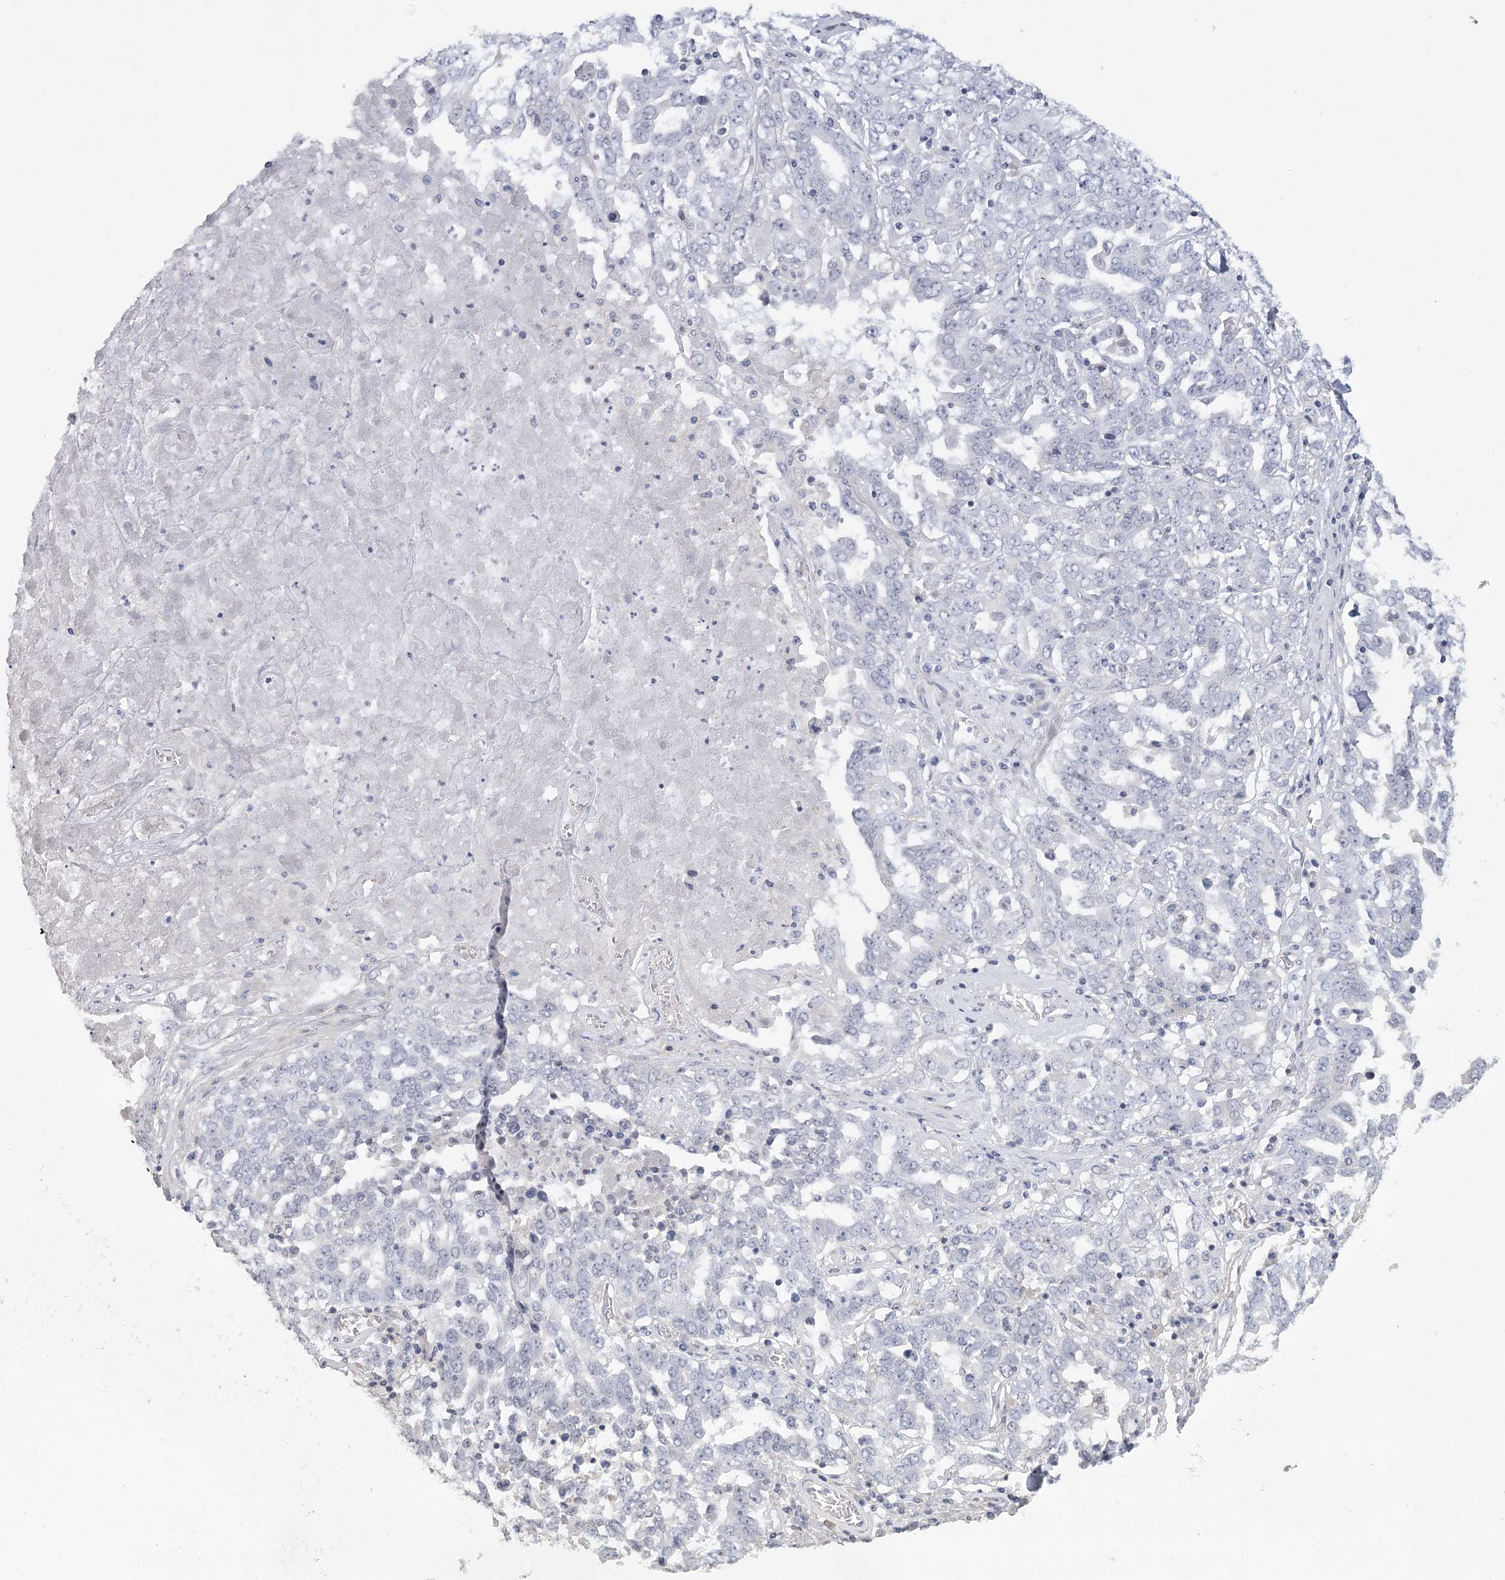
{"staining": {"intensity": "negative", "quantity": "none", "location": "none"}, "tissue": "ovarian cancer", "cell_type": "Tumor cells", "image_type": "cancer", "snomed": [{"axis": "morphology", "description": "Carcinoma, endometroid"}, {"axis": "topography", "description": "Ovary"}], "caption": "Immunohistochemistry (IHC) micrograph of neoplastic tissue: ovarian cancer (endometroid carcinoma) stained with DAB (3,3'-diaminobenzidine) shows no significant protein expression in tumor cells.", "gene": "FAM76B", "patient": {"sex": "female", "age": 62}}